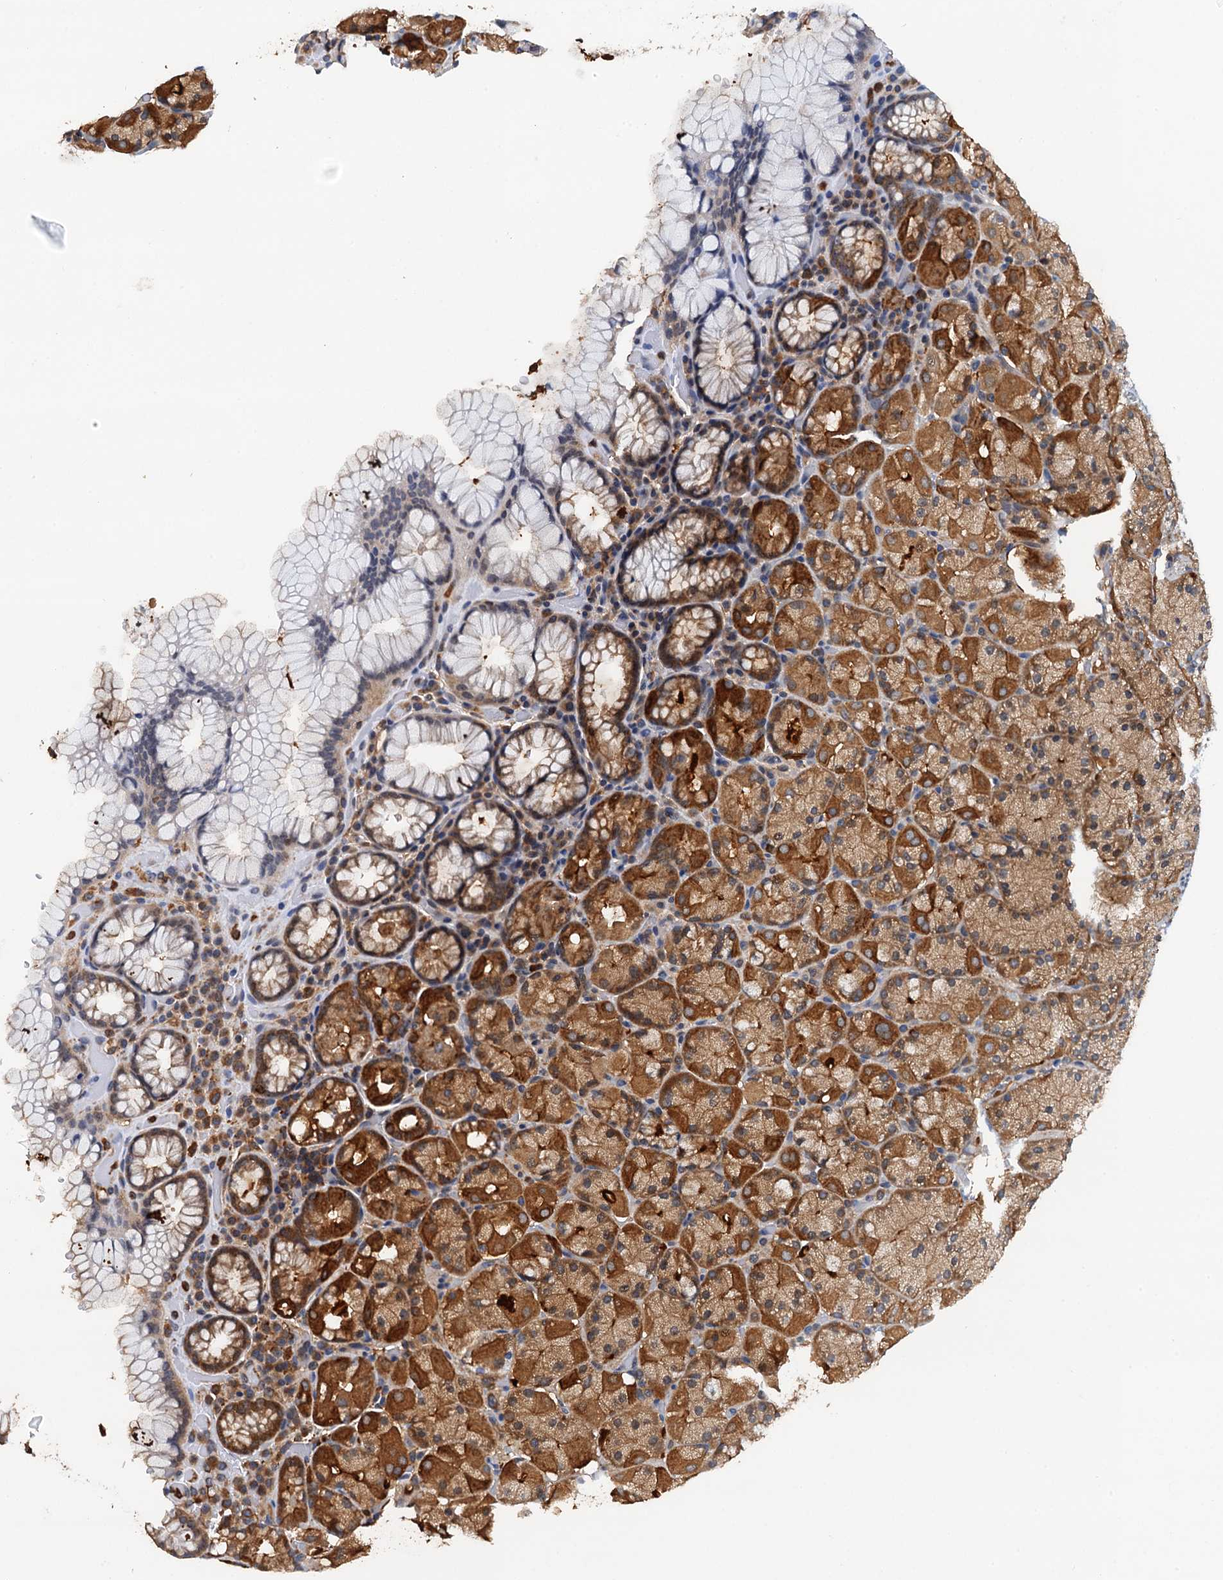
{"staining": {"intensity": "strong", "quantity": ">75%", "location": "cytoplasmic/membranous"}, "tissue": "stomach", "cell_type": "Glandular cells", "image_type": "normal", "snomed": [{"axis": "morphology", "description": "Normal tissue, NOS"}, {"axis": "topography", "description": "Stomach, upper"}, {"axis": "topography", "description": "Stomach, lower"}], "caption": "Stomach stained with a brown dye exhibits strong cytoplasmic/membranous positive positivity in about >75% of glandular cells.", "gene": "USP6NL", "patient": {"sex": "male", "age": 80}}